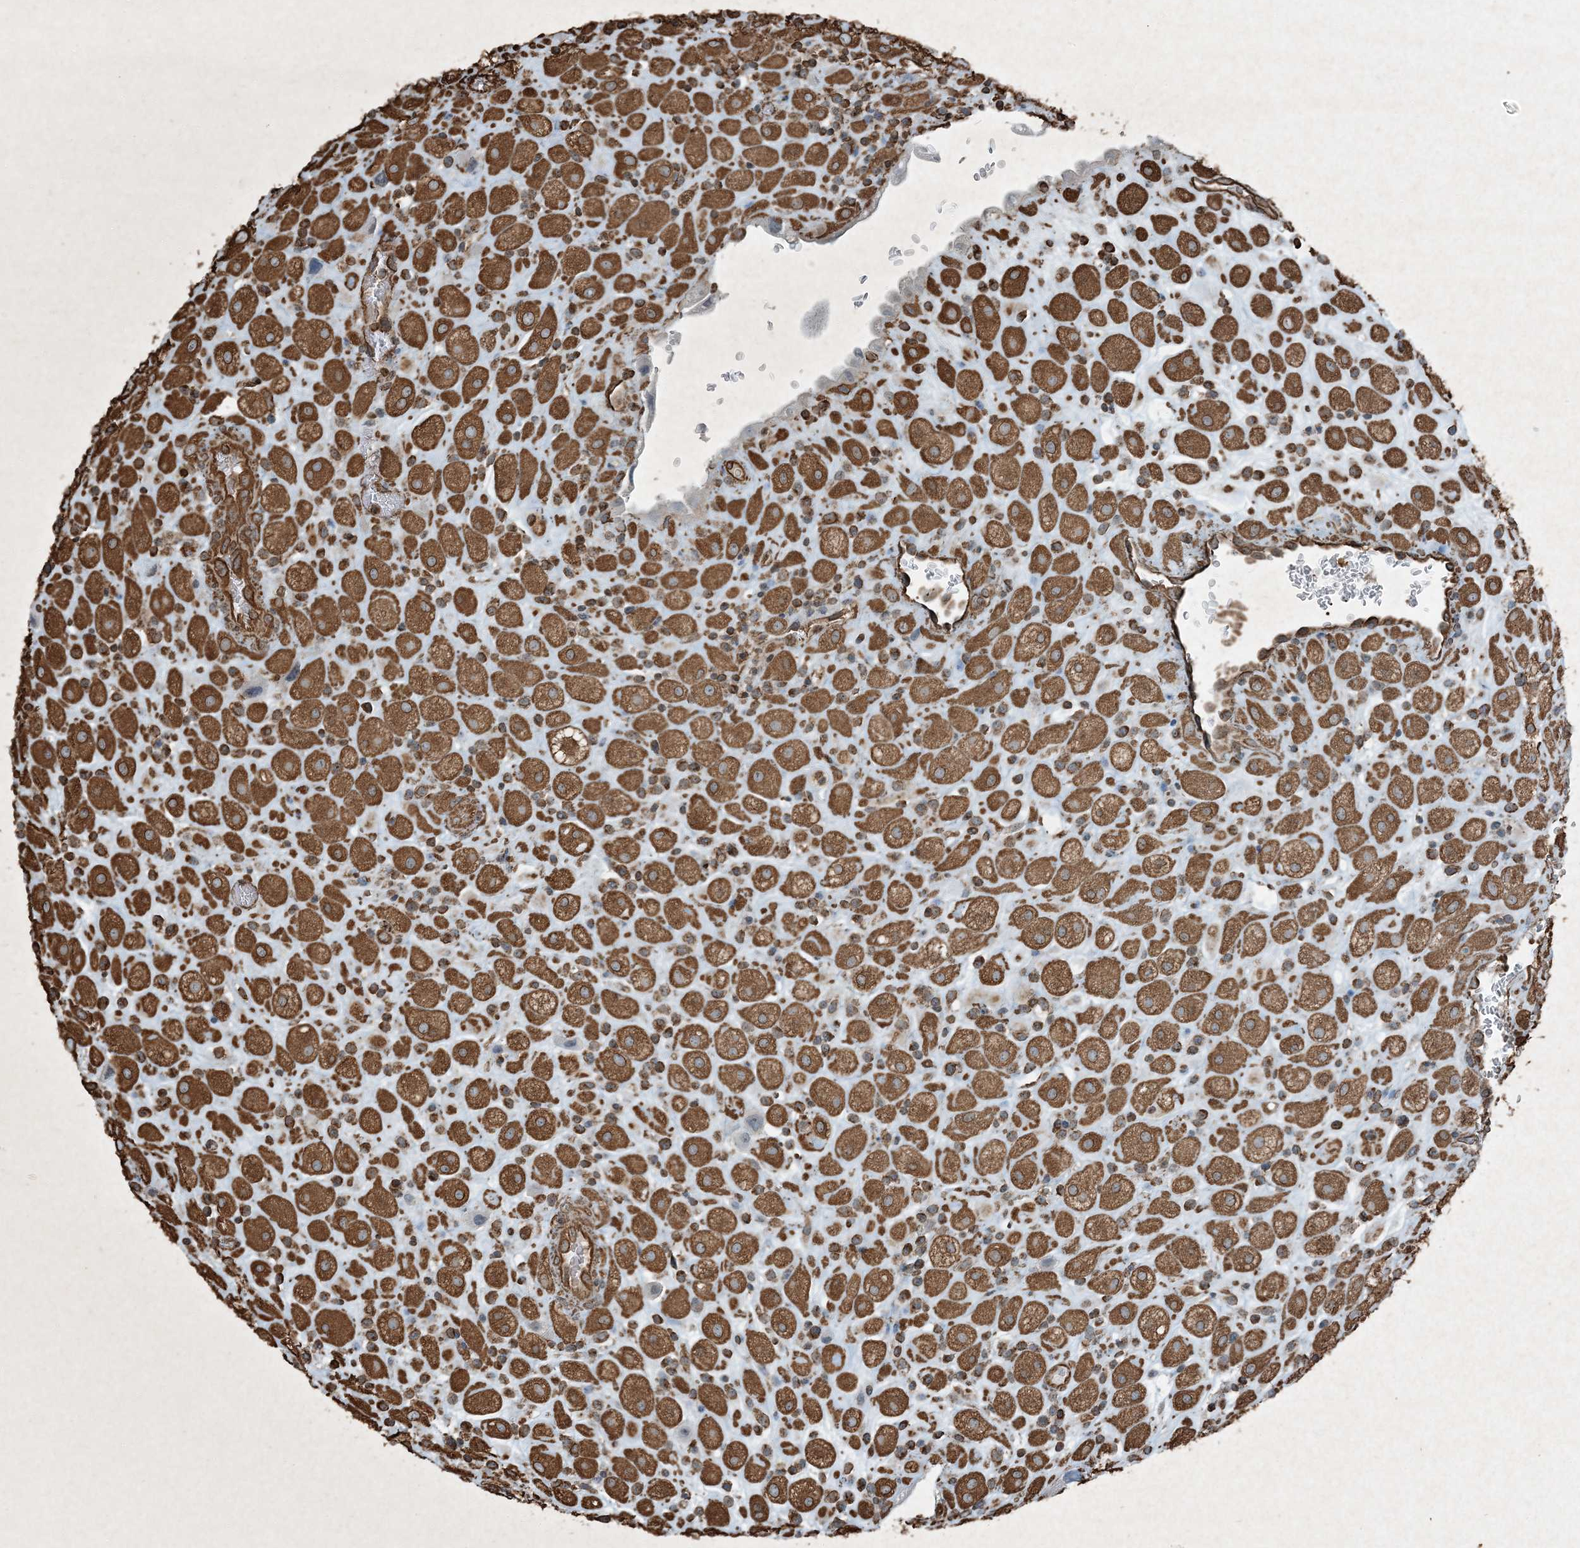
{"staining": {"intensity": "strong", "quantity": ">75%", "location": "cytoplasmic/membranous"}, "tissue": "placenta", "cell_type": "Decidual cells", "image_type": "normal", "snomed": [{"axis": "morphology", "description": "Normal tissue, NOS"}, {"axis": "topography", "description": "Placenta"}], "caption": "Decidual cells display high levels of strong cytoplasmic/membranous staining in about >75% of cells in unremarkable human placenta. (DAB = brown stain, brightfield microscopy at high magnification).", "gene": "RYK", "patient": {"sex": "female", "age": 35}}